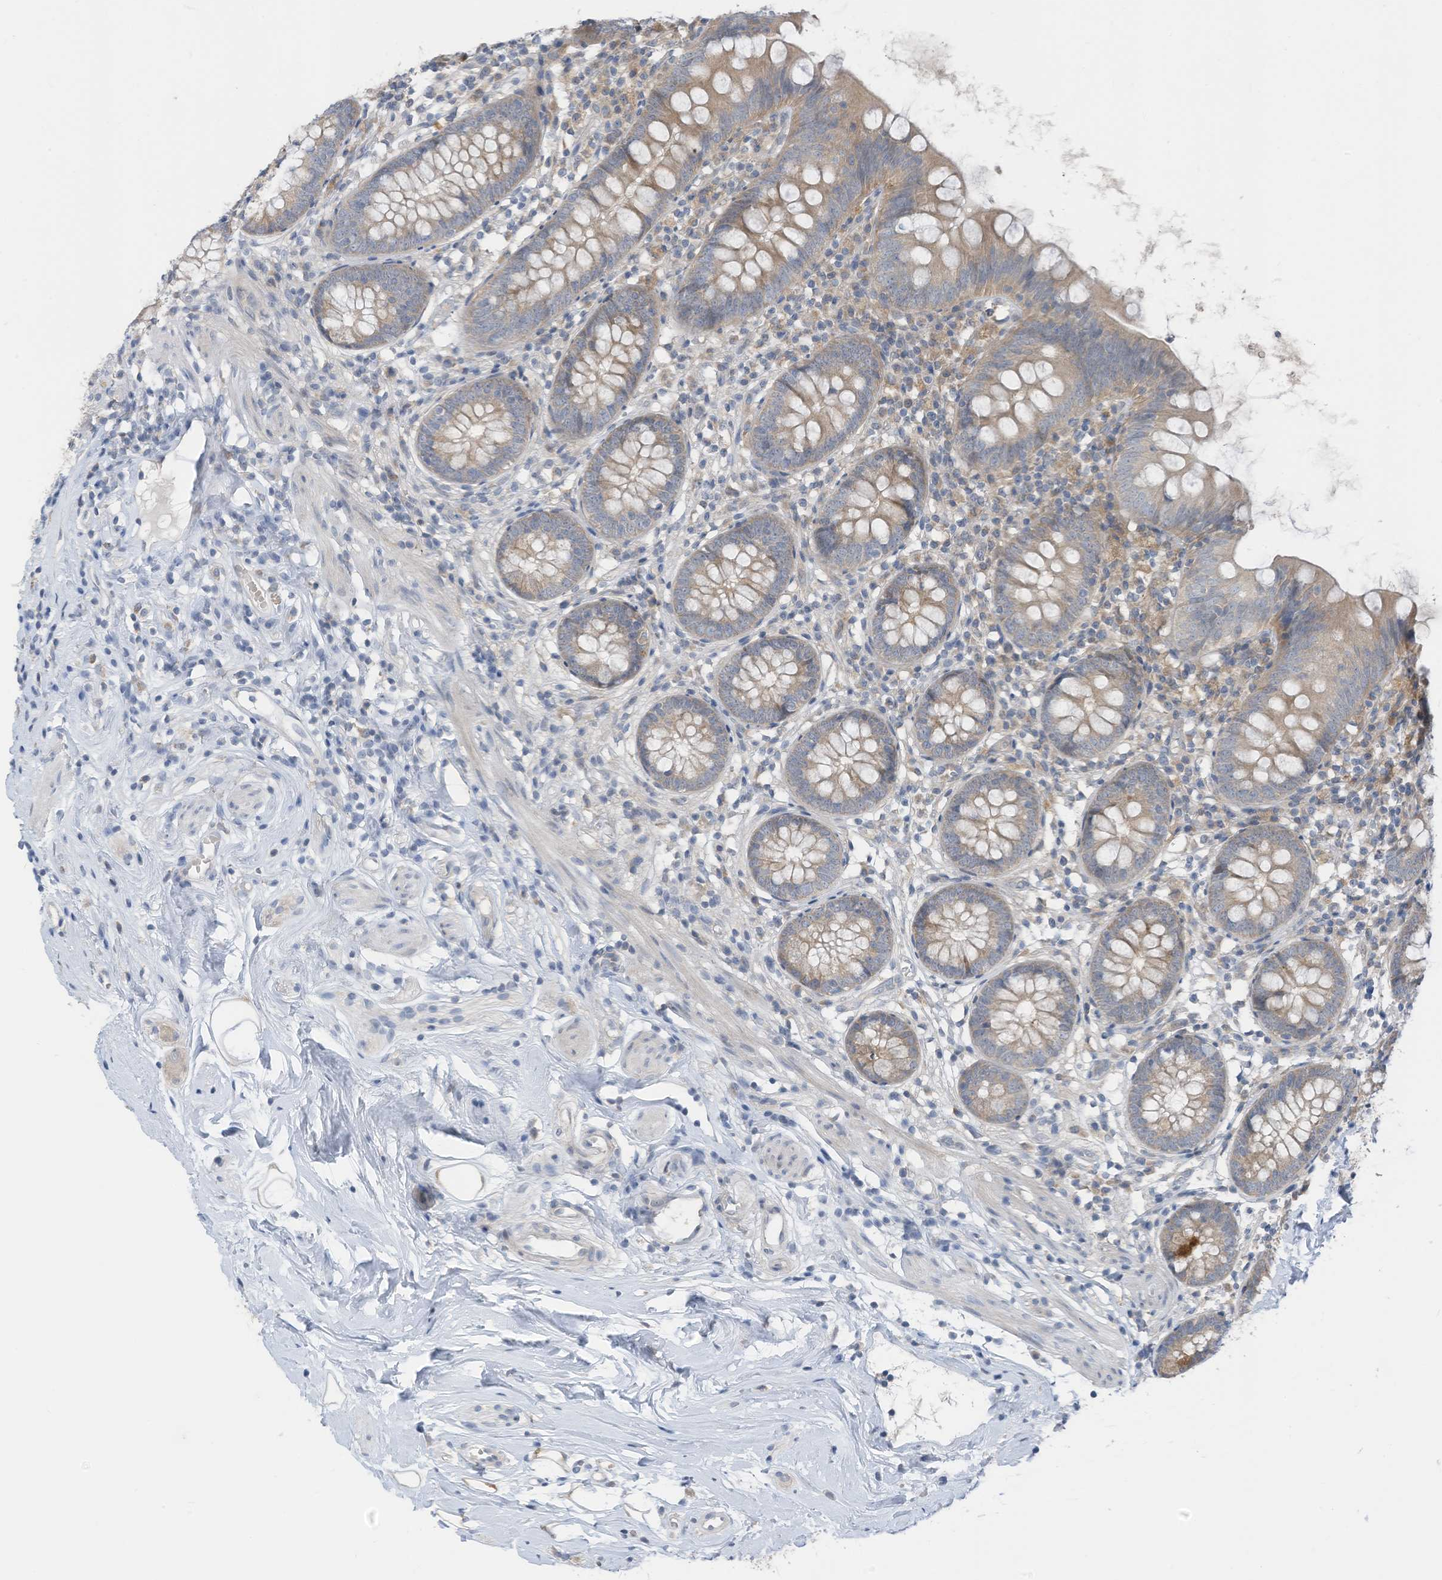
{"staining": {"intensity": "weak", "quantity": "25%-75%", "location": "cytoplasmic/membranous"}, "tissue": "appendix", "cell_type": "Glandular cells", "image_type": "normal", "snomed": [{"axis": "morphology", "description": "Normal tissue, NOS"}, {"axis": "topography", "description": "Appendix"}], "caption": "Immunohistochemical staining of unremarkable appendix exhibits low levels of weak cytoplasmic/membranous staining in approximately 25%-75% of glandular cells.", "gene": "LDAH", "patient": {"sex": "female", "age": 62}}